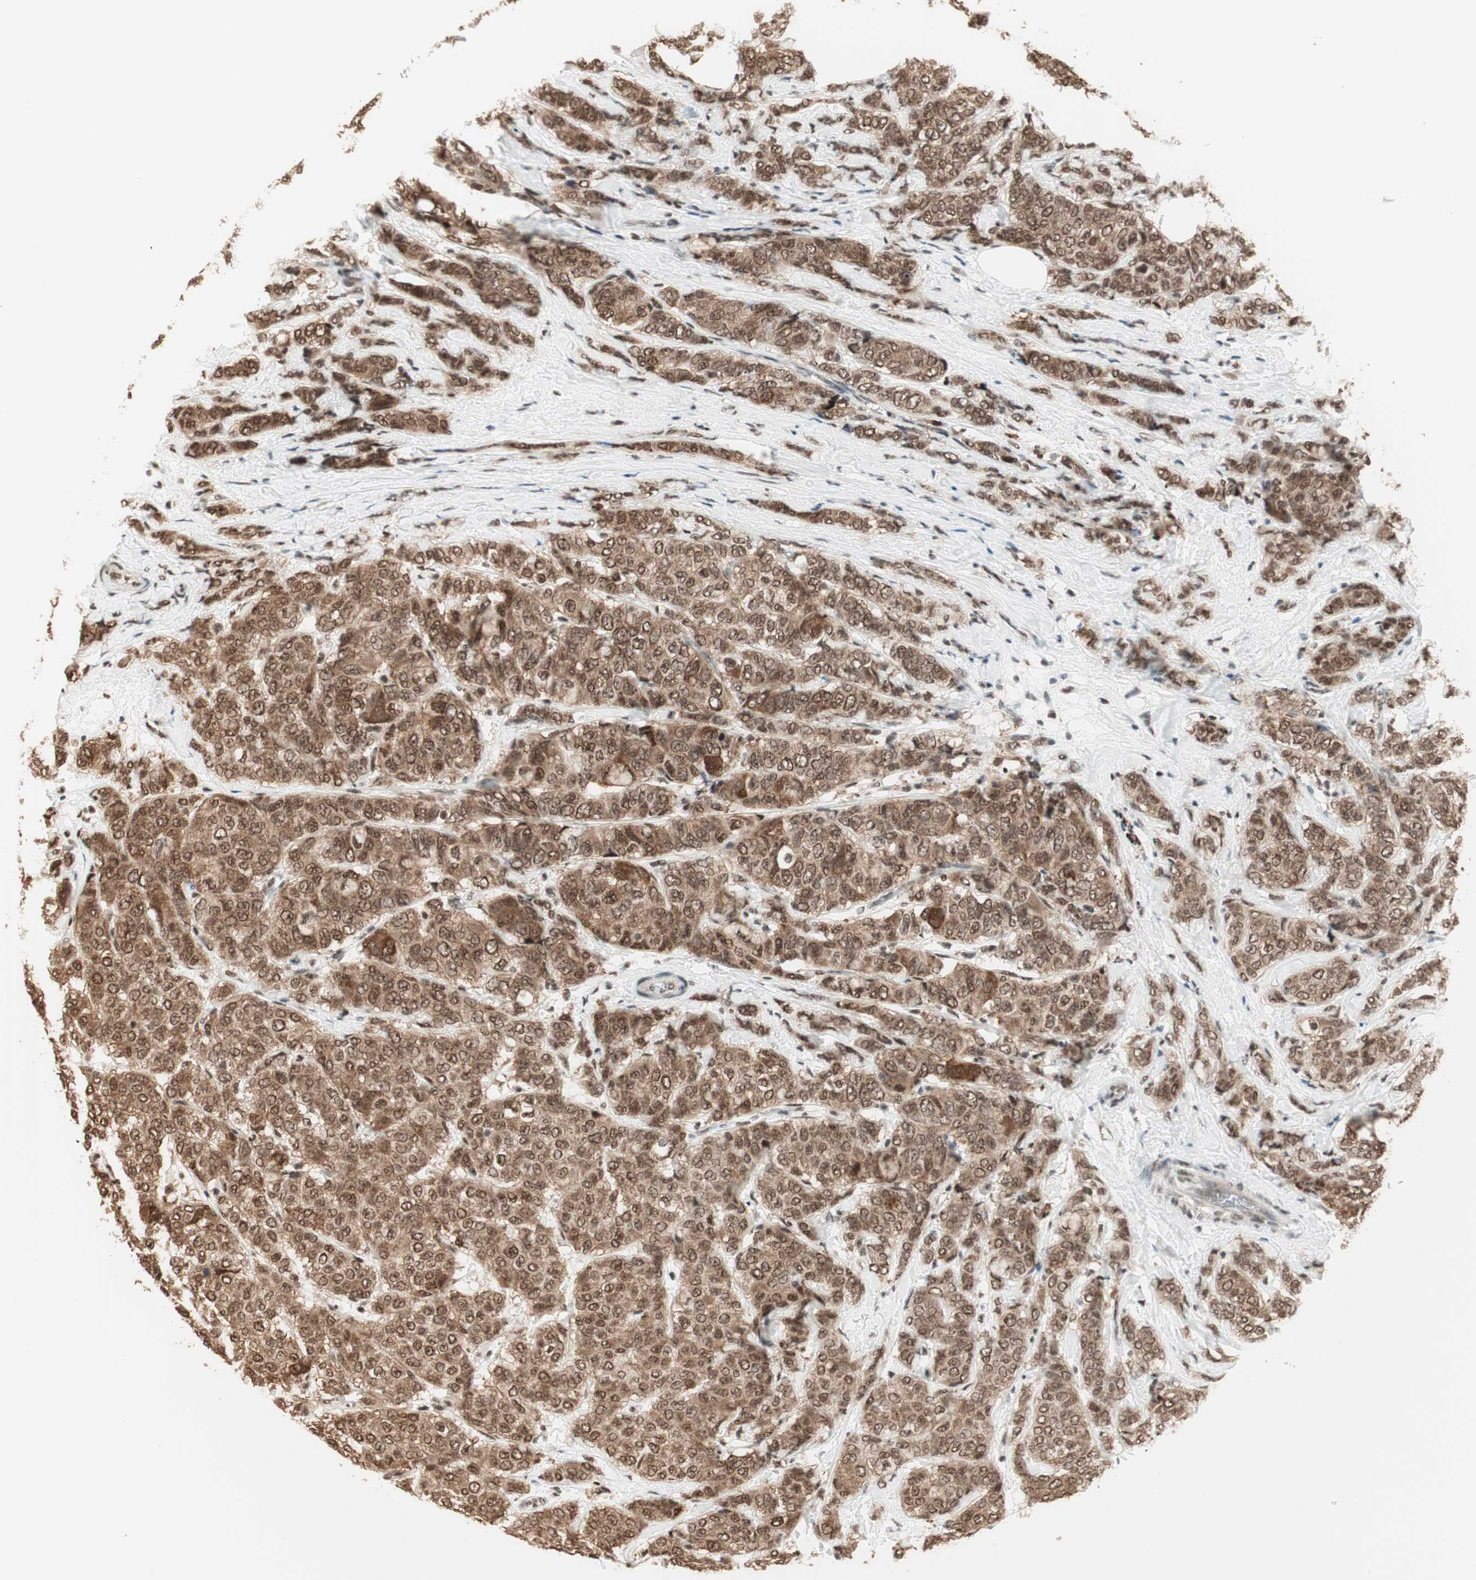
{"staining": {"intensity": "moderate", "quantity": ">75%", "location": "cytoplasmic/membranous,nuclear"}, "tissue": "breast cancer", "cell_type": "Tumor cells", "image_type": "cancer", "snomed": [{"axis": "morphology", "description": "Lobular carcinoma"}, {"axis": "topography", "description": "Breast"}], "caption": "High-magnification brightfield microscopy of breast lobular carcinoma stained with DAB (3,3'-diaminobenzidine) (brown) and counterstained with hematoxylin (blue). tumor cells exhibit moderate cytoplasmic/membranous and nuclear expression is seen in approximately>75% of cells.", "gene": "SMARCE1", "patient": {"sex": "female", "age": 60}}